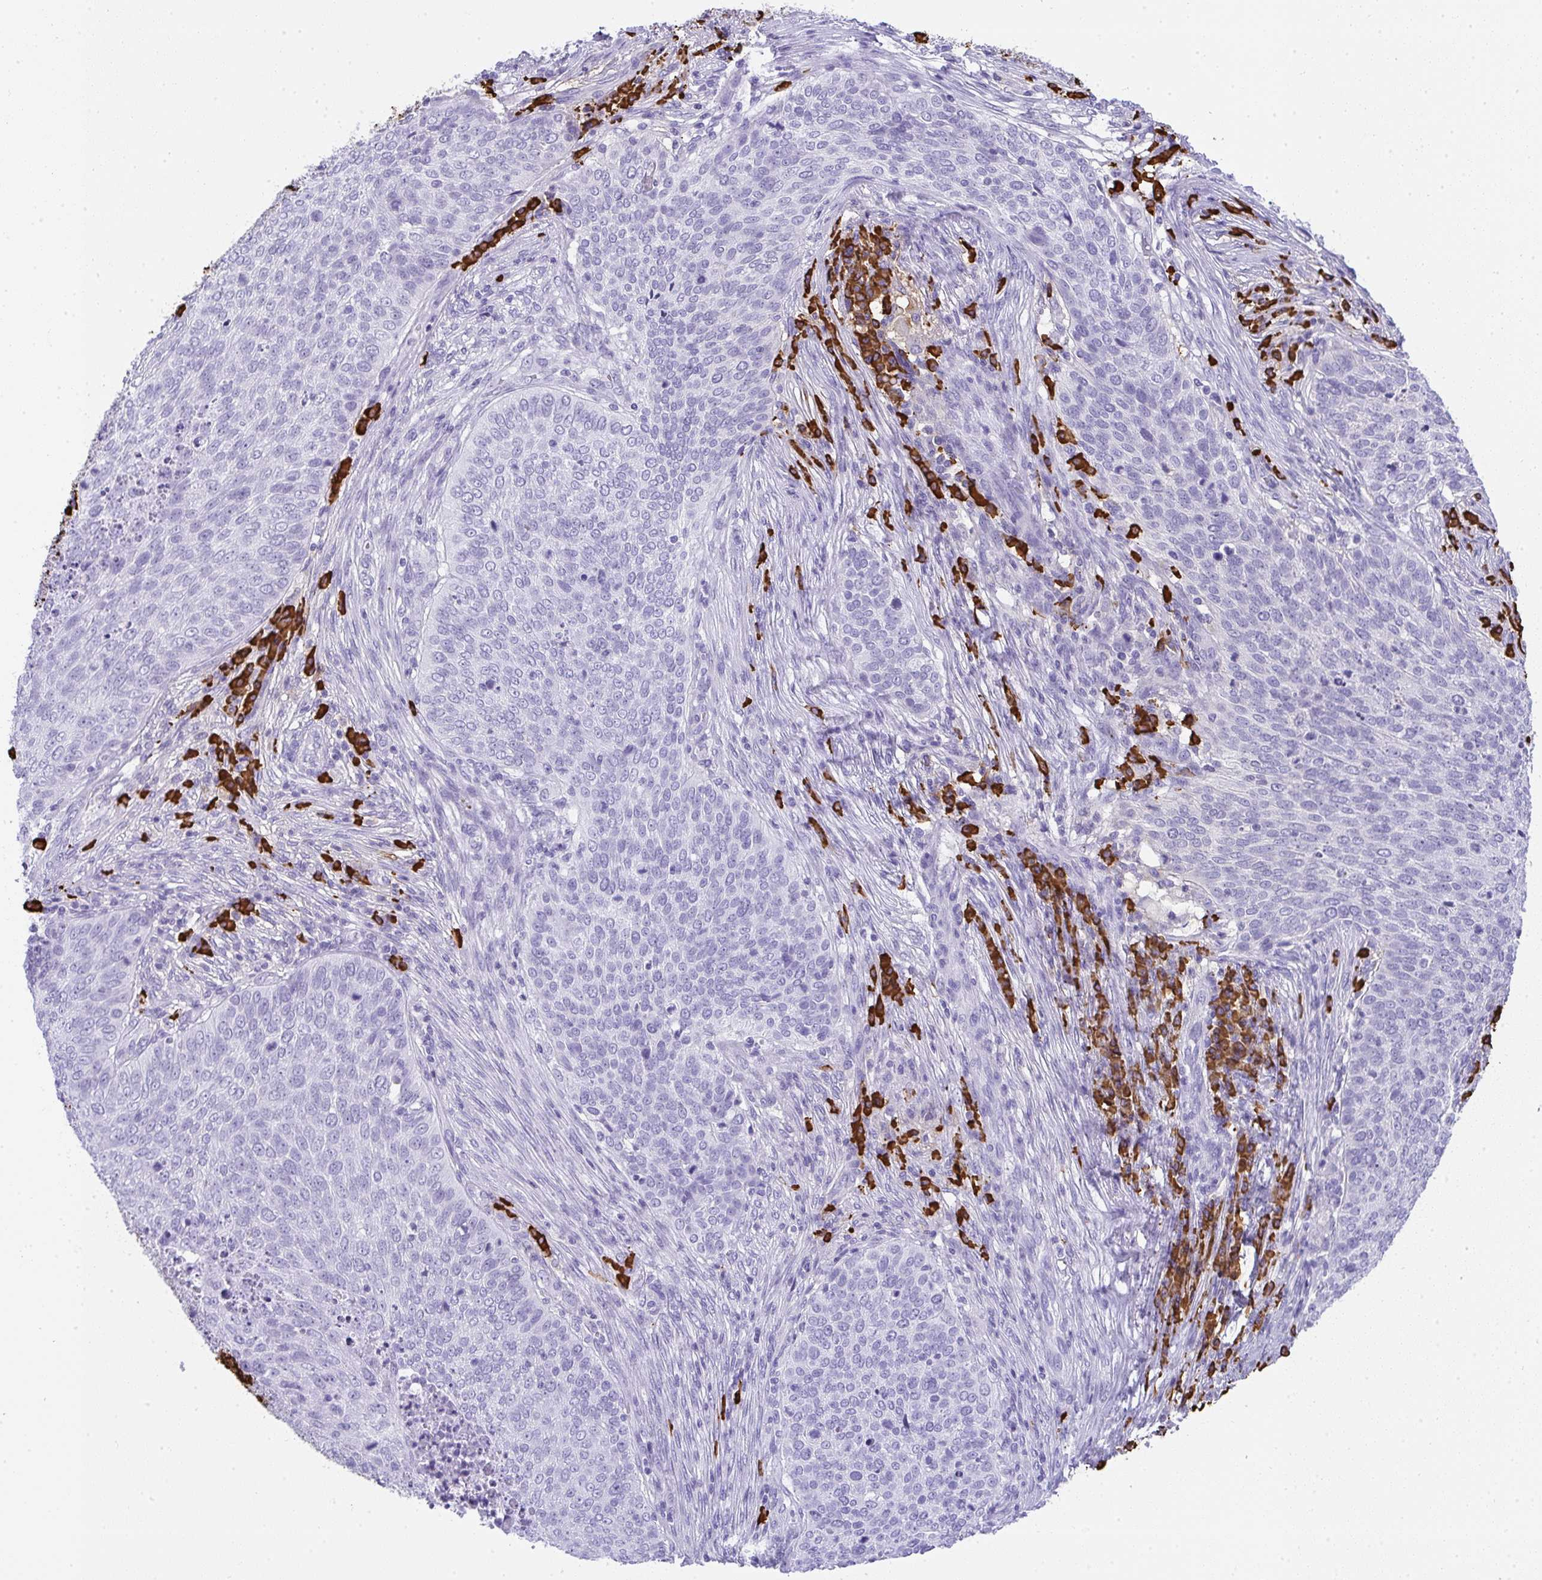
{"staining": {"intensity": "negative", "quantity": "none", "location": "none"}, "tissue": "lung cancer", "cell_type": "Tumor cells", "image_type": "cancer", "snomed": [{"axis": "morphology", "description": "Squamous cell carcinoma, NOS"}, {"axis": "topography", "description": "Lung"}], "caption": "An immunohistochemistry micrograph of lung cancer is shown. There is no staining in tumor cells of lung cancer.", "gene": "CDADC1", "patient": {"sex": "male", "age": 63}}